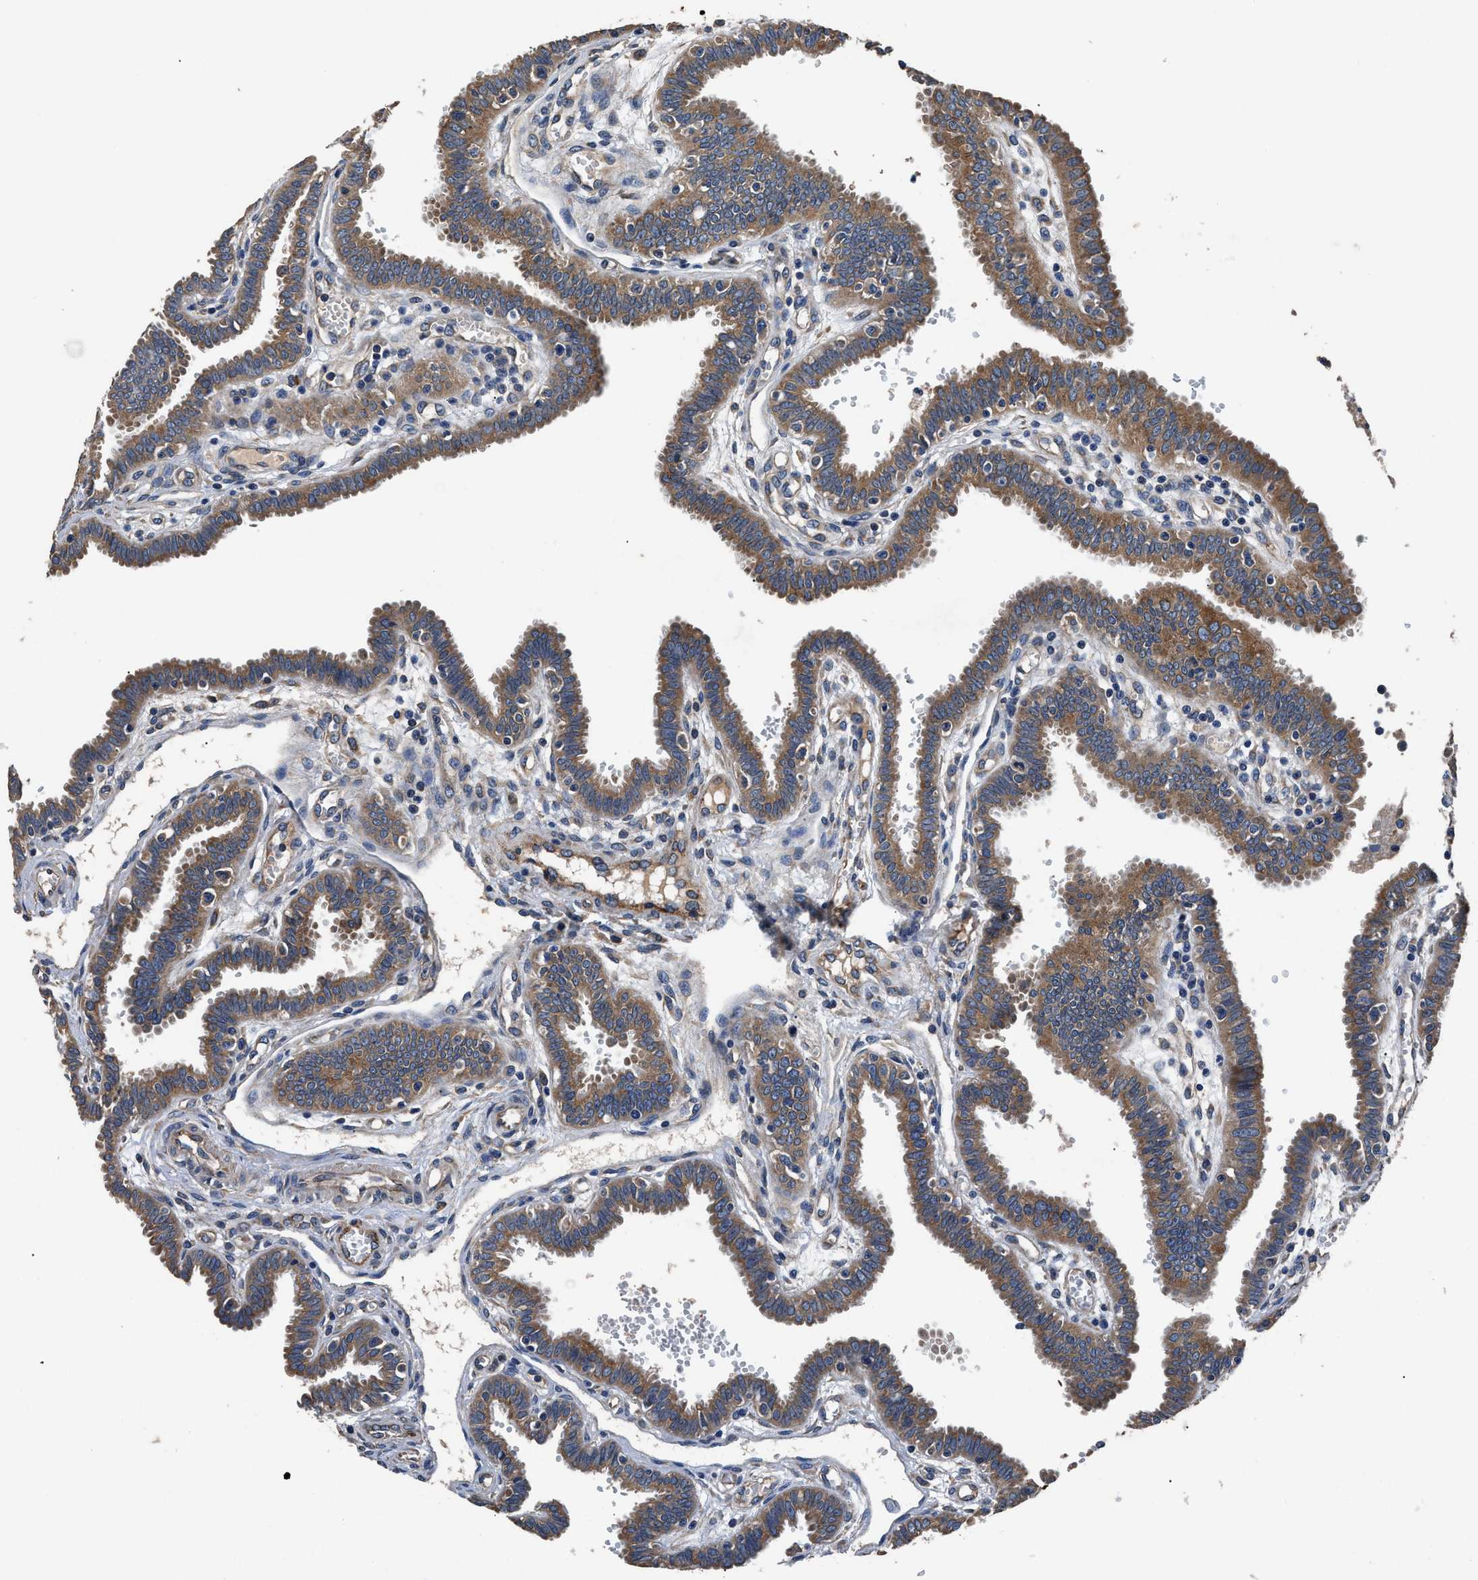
{"staining": {"intensity": "strong", "quantity": ">75%", "location": "cytoplasmic/membranous"}, "tissue": "fallopian tube", "cell_type": "Glandular cells", "image_type": "normal", "snomed": [{"axis": "morphology", "description": "Normal tissue, NOS"}, {"axis": "topography", "description": "Fallopian tube"}], "caption": "Immunohistochemistry of unremarkable human fallopian tube exhibits high levels of strong cytoplasmic/membranous staining in about >75% of glandular cells.", "gene": "DHRS7B", "patient": {"sex": "female", "age": 32}}